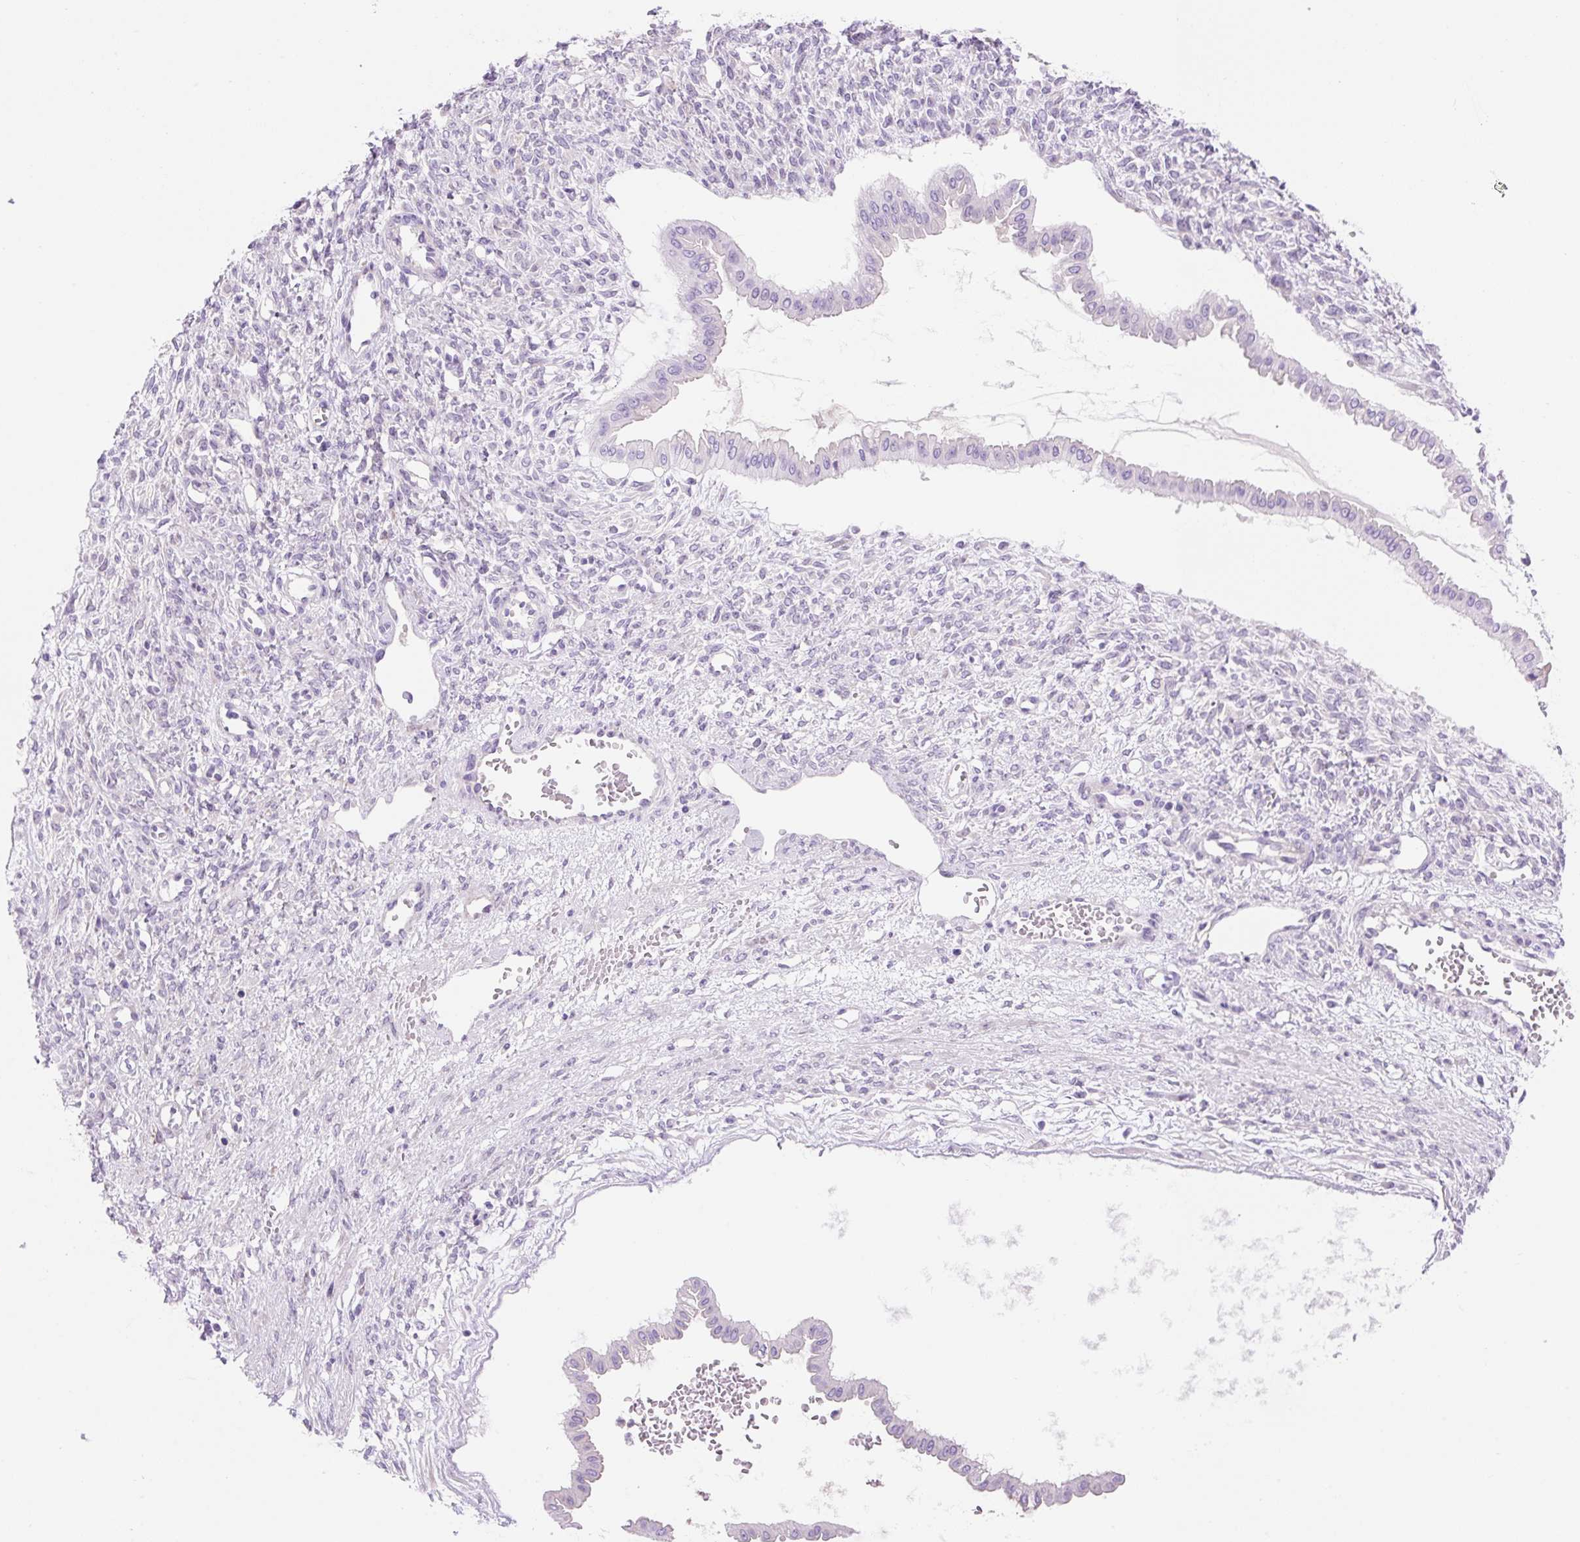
{"staining": {"intensity": "negative", "quantity": "none", "location": "none"}, "tissue": "ovarian cancer", "cell_type": "Tumor cells", "image_type": "cancer", "snomed": [{"axis": "morphology", "description": "Cystadenocarcinoma, mucinous, NOS"}, {"axis": "topography", "description": "Ovary"}], "caption": "This is an IHC image of ovarian mucinous cystadenocarcinoma. There is no positivity in tumor cells.", "gene": "ZNF121", "patient": {"sex": "female", "age": 73}}